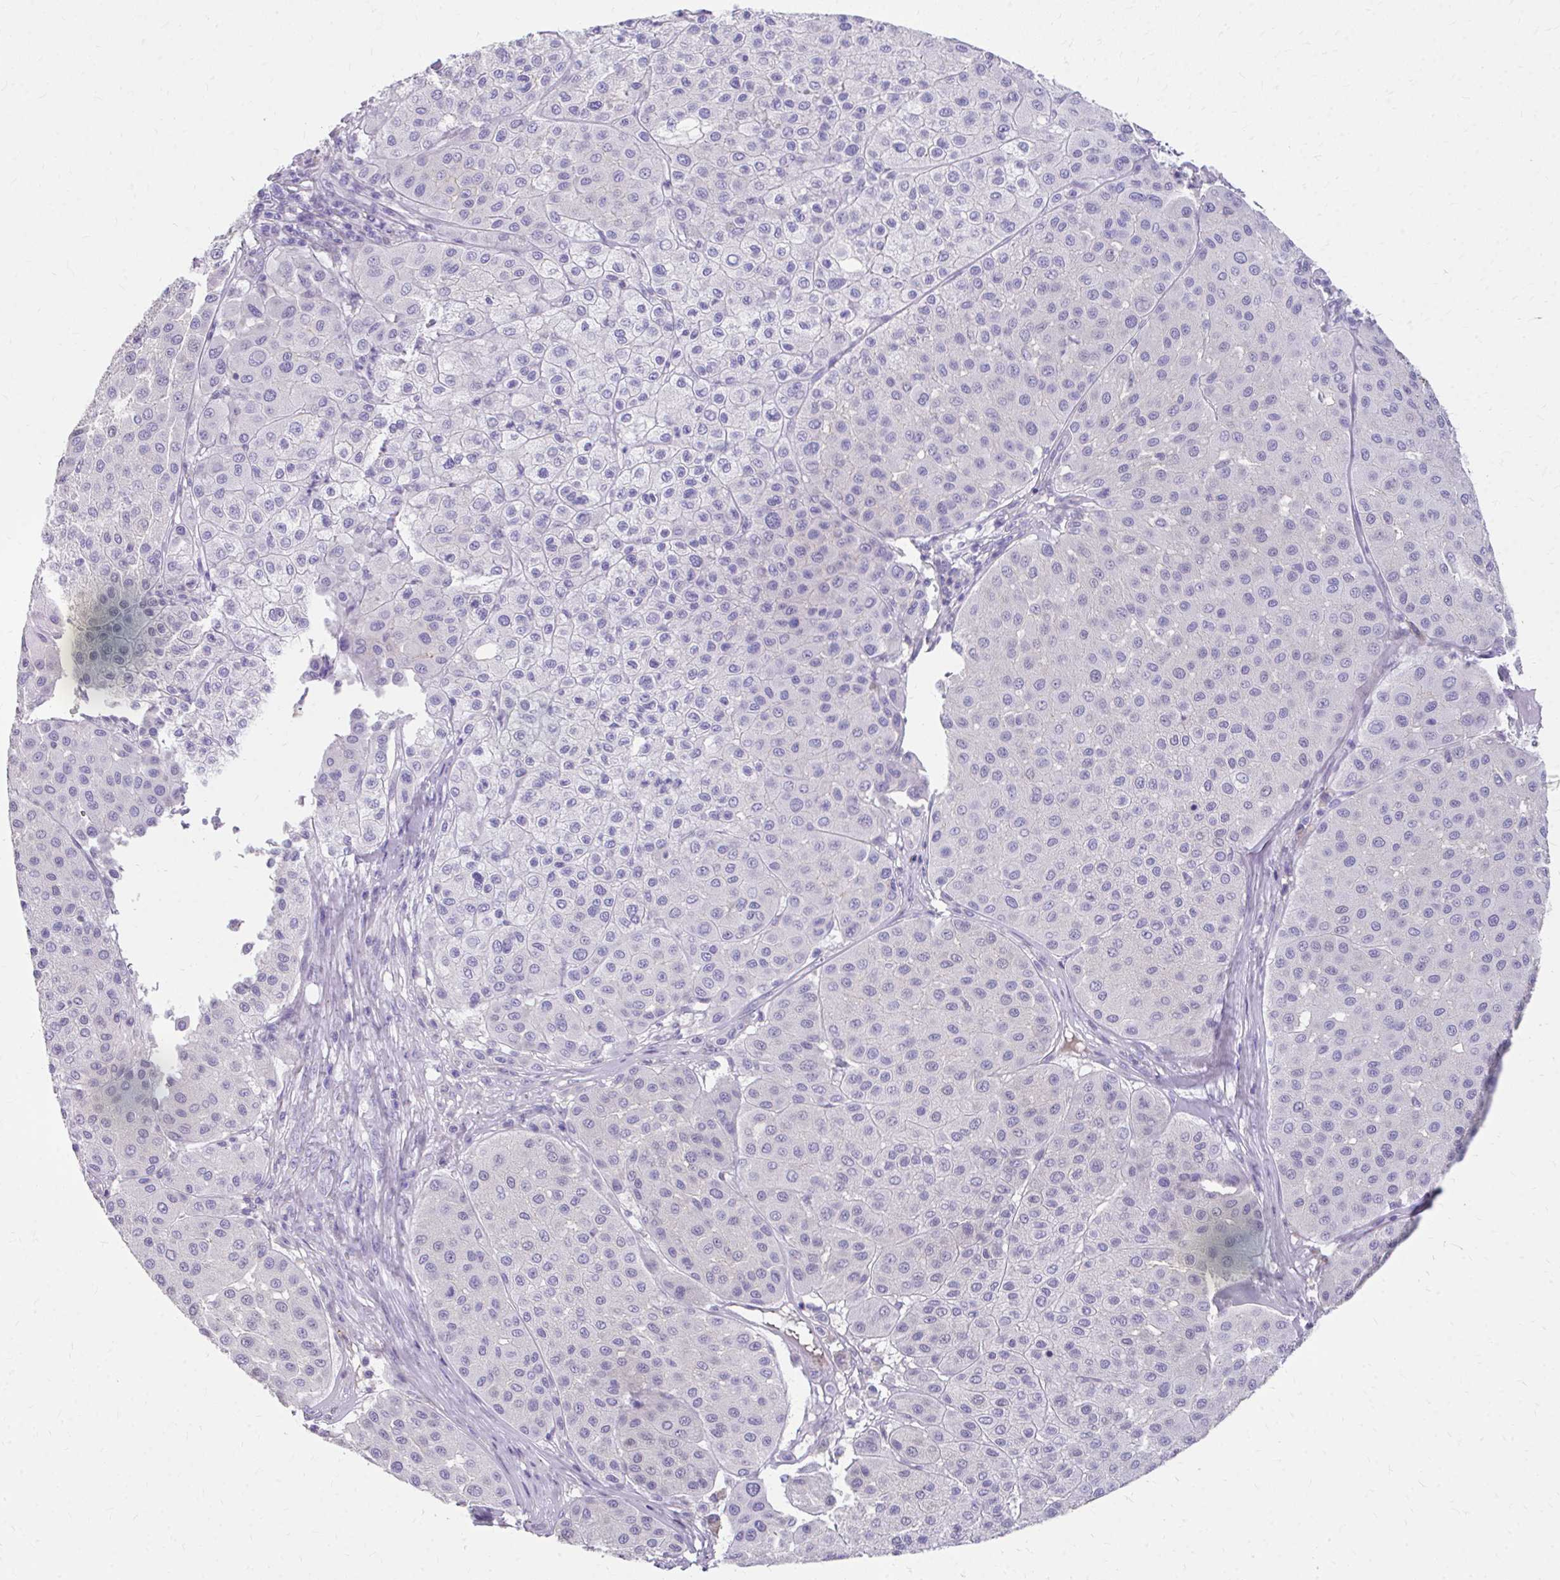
{"staining": {"intensity": "negative", "quantity": "none", "location": "none"}, "tissue": "melanoma", "cell_type": "Tumor cells", "image_type": "cancer", "snomed": [{"axis": "morphology", "description": "Malignant melanoma, Metastatic site"}, {"axis": "topography", "description": "Smooth muscle"}], "caption": "Photomicrograph shows no protein positivity in tumor cells of melanoma tissue.", "gene": "CFH", "patient": {"sex": "male", "age": 41}}